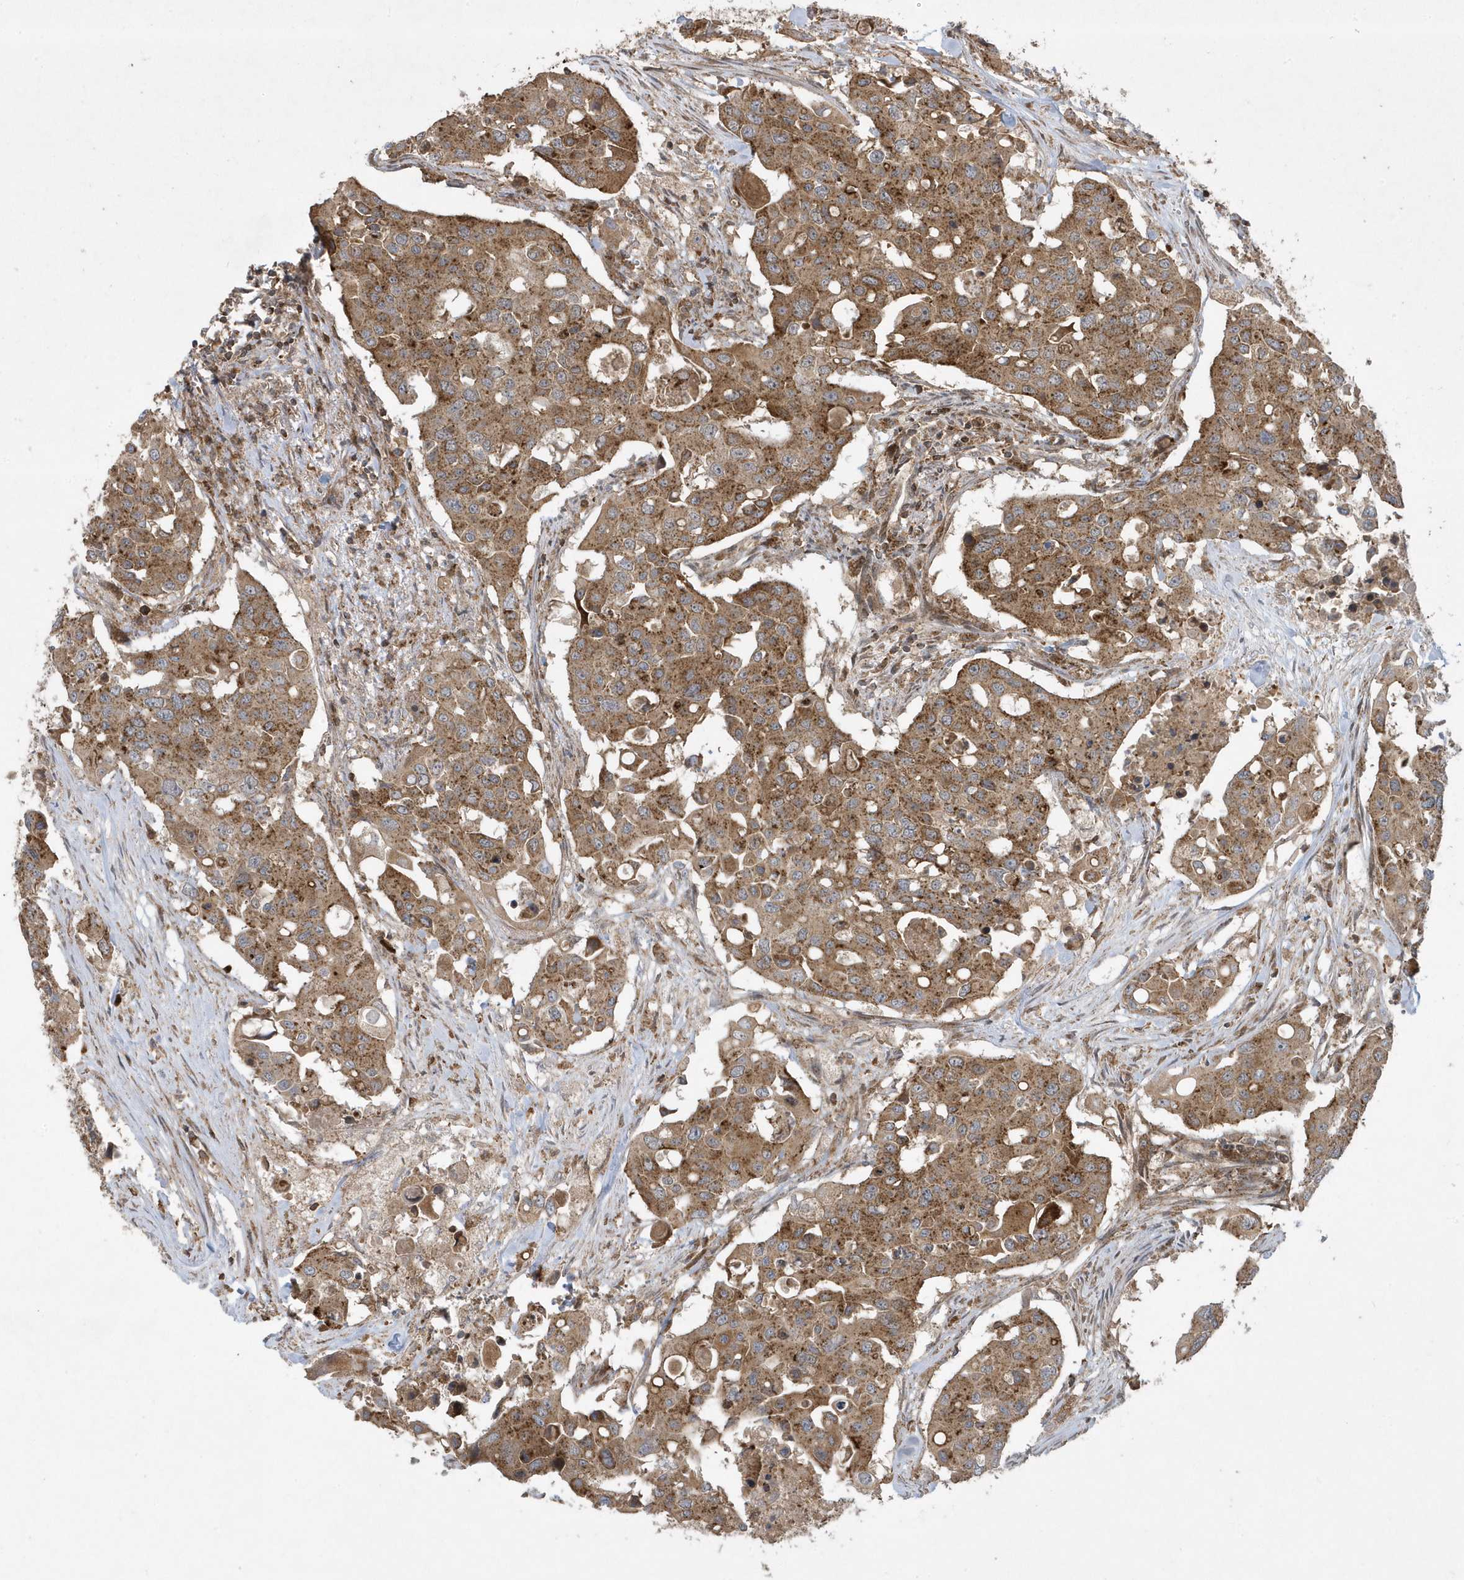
{"staining": {"intensity": "moderate", "quantity": ">75%", "location": "cytoplasmic/membranous"}, "tissue": "colorectal cancer", "cell_type": "Tumor cells", "image_type": "cancer", "snomed": [{"axis": "morphology", "description": "Adenocarcinoma, NOS"}, {"axis": "topography", "description": "Colon"}], "caption": "Human colorectal cancer stained with a brown dye shows moderate cytoplasmic/membranous positive expression in approximately >75% of tumor cells.", "gene": "STAMBP", "patient": {"sex": "male", "age": 77}}